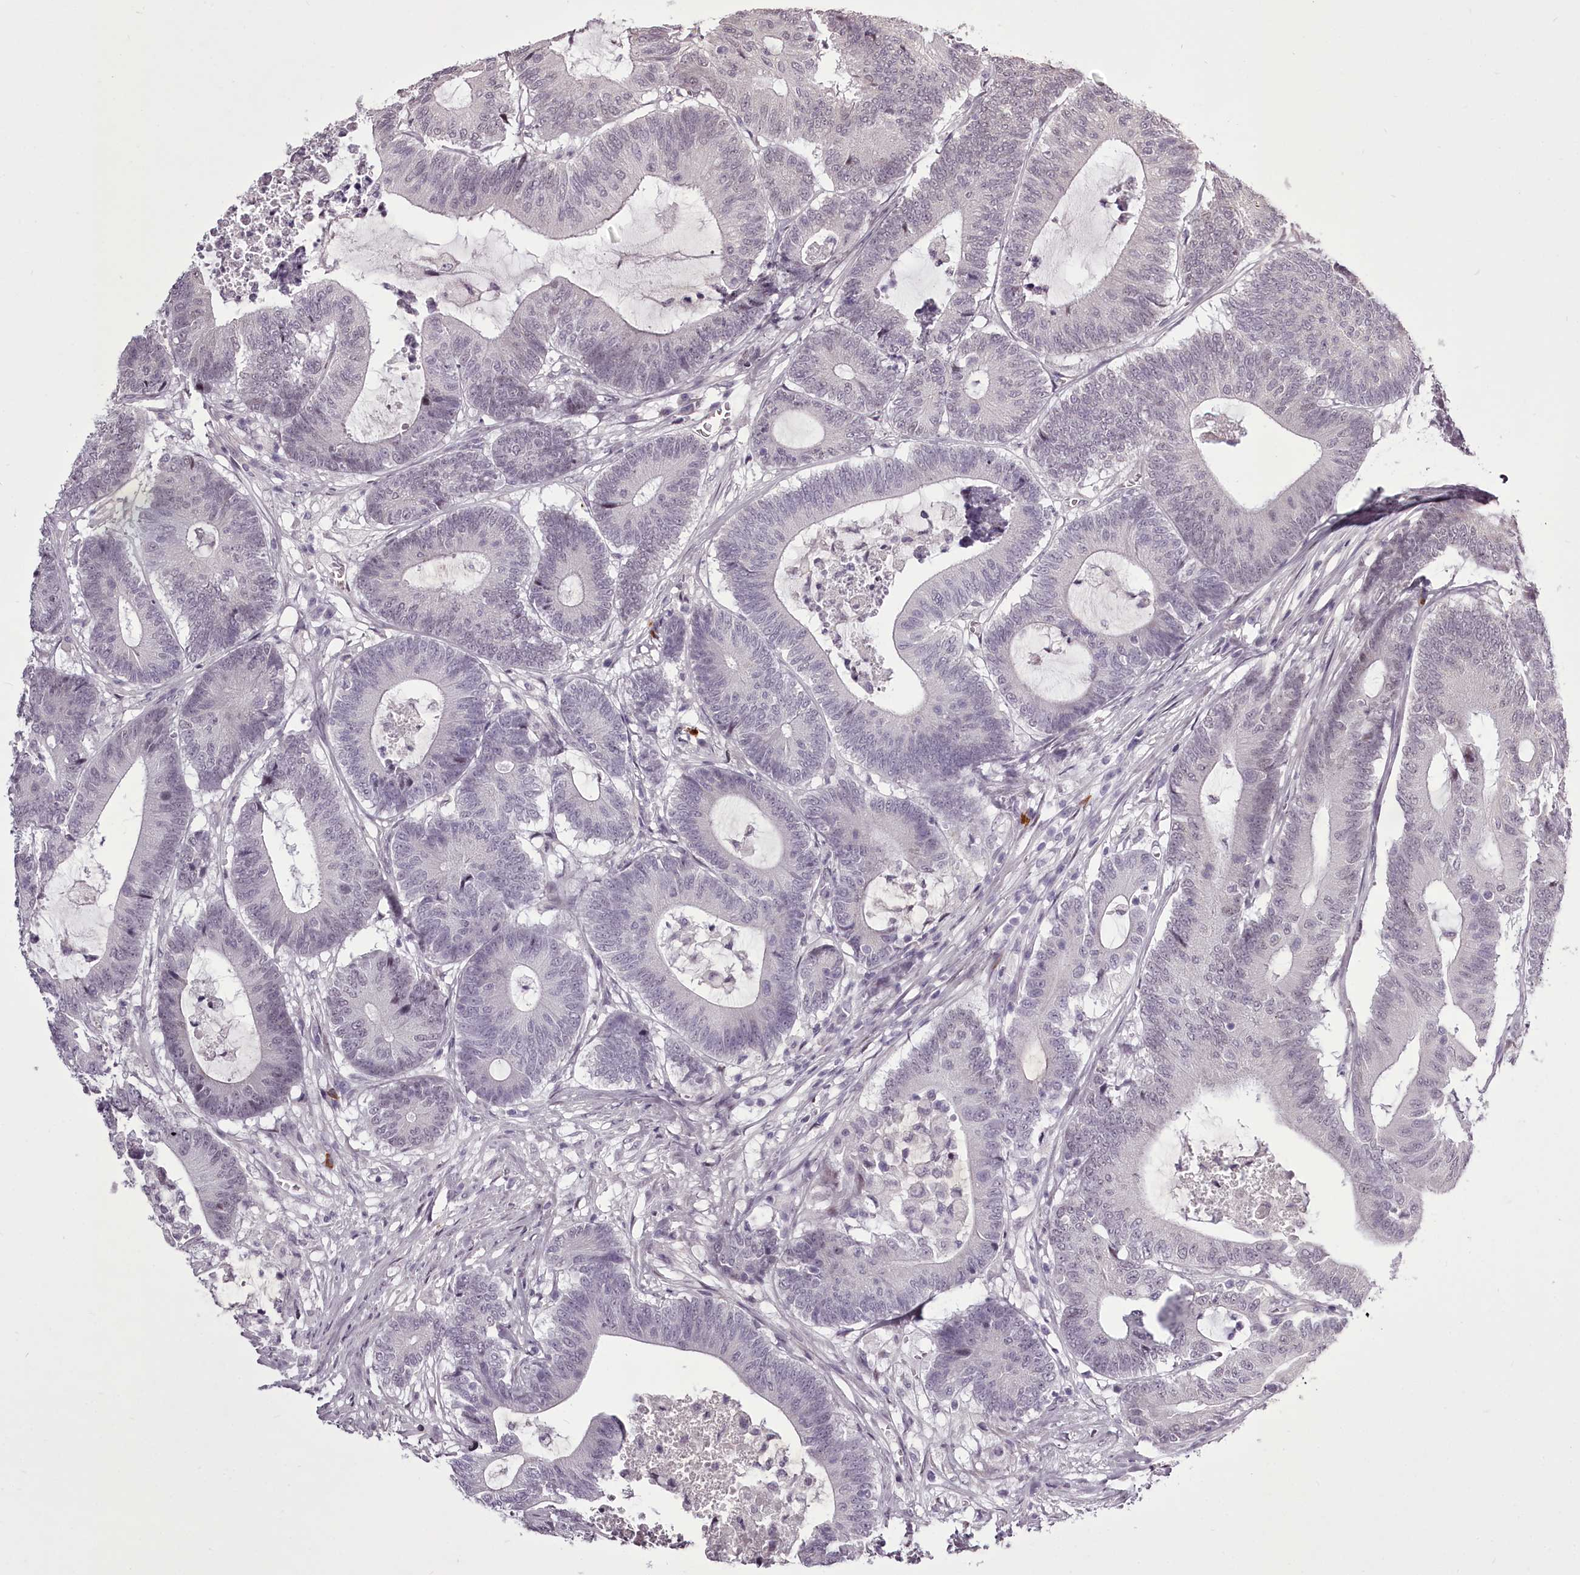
{"staining": {"intensity": "negative", "quantity": "none", "location": "none"}, "tissue": "colorectal cancer", "cell_type": "Tumor cells", "image_type": "cancer", "snomed": [{"axis": "morphology", "description": "Adenocarcinoma, NOS"}, {"axis": "topography", "description": "Colon"}], "caption": "Immunohistochemistry of human colorectal adenocarcinoma exhibits no staining in tumor cells.", "gene": "C1orf56", "patient": {"sex": "female", "age": 84}}